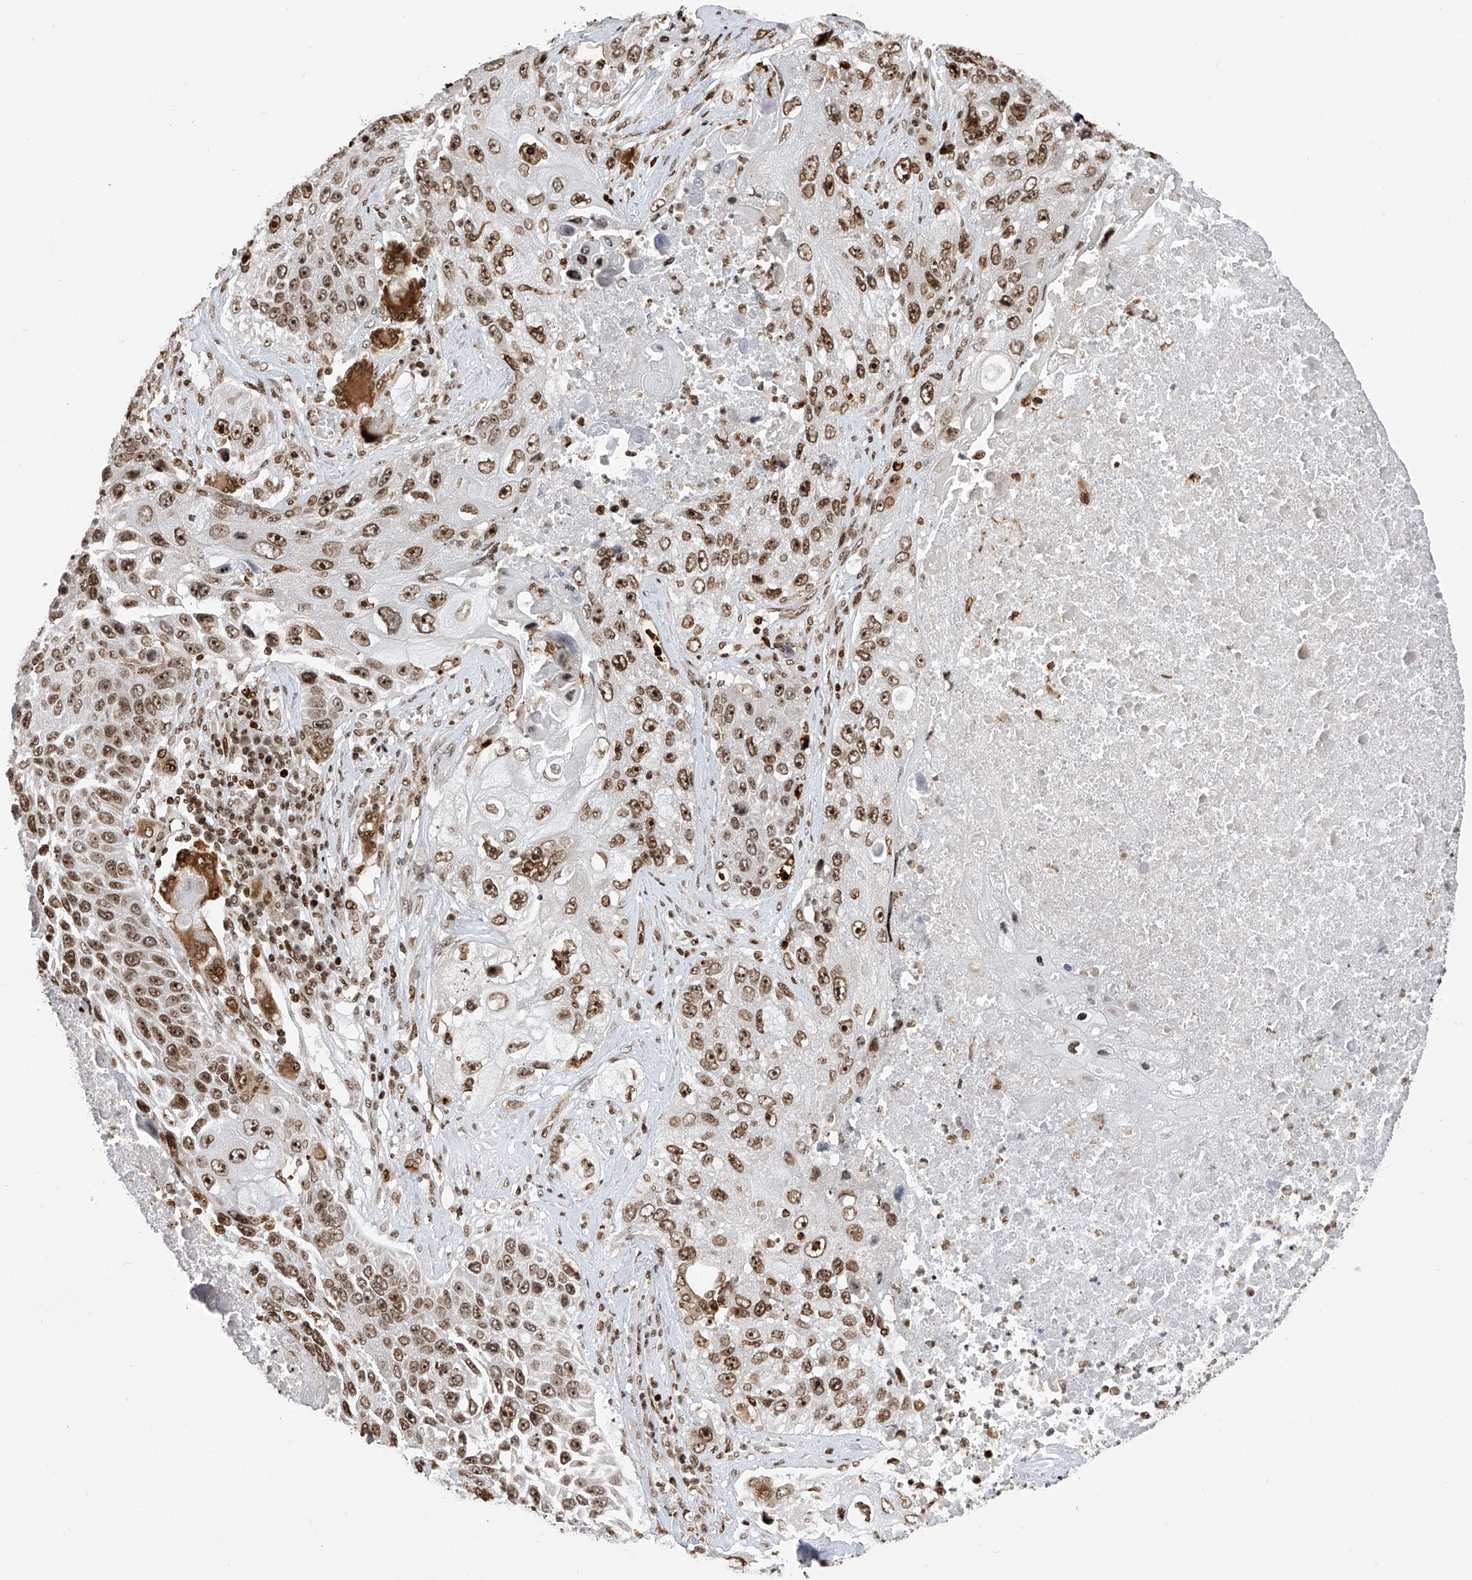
{"staining": {"intensity": "strong", "quantity": ">75%", "location": "nuclear"}, "tissue": "lung cancer", "cell_type": "Tumor cells", "image_type": "cancer", "snomed": [{"axis": "morphology", "description": "Squamous cell carcinoma, NOS"}, {"axis": "topography", "description": "Lung"}], "caption": "Lung cancer stained for a protein (brown) exhibits strong nuclear positive staining in approximately >75% of tumor cells.", "gene": "PAK1IP1", "patient": {"sex": "male", "age": 61}}